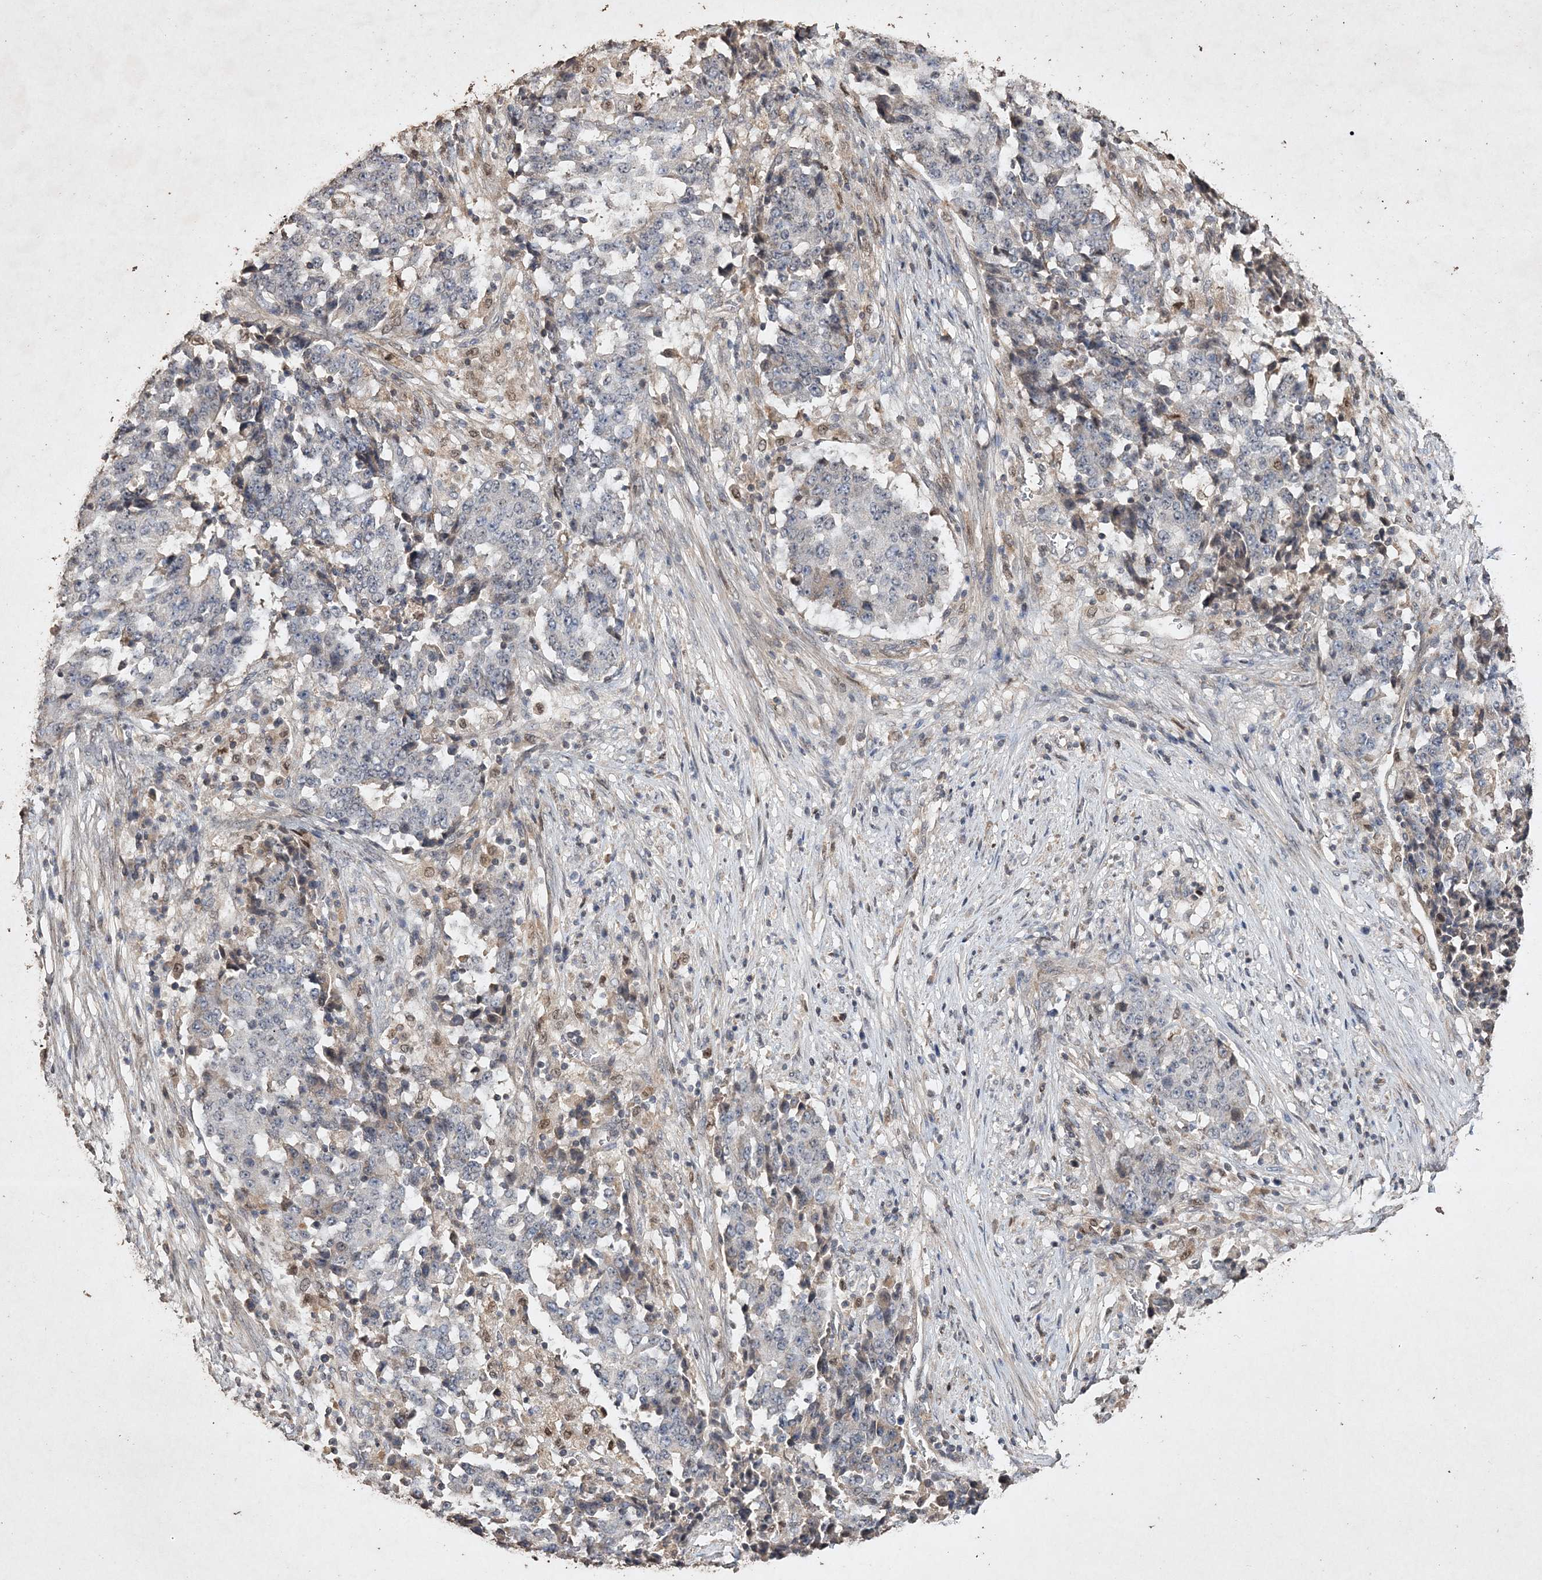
{"staining": {"intensity": "negative", "quantity": "none", "location": "none"}, "tissue": "stomach cancer", "cell_type": "Tumor cells", "image_type": "cancer", "snomed": [{"axis": "morphology", "description": "Adenocarcinoma, NOS"}, {"axis": "topography", "description": "Stomach"}], "caption": "A photomicrograph of human adenocarcinoma (stomach) is negative for staining in tumor cells.", "gene": "C3orf38", "patient": {"sex": "male", "age": 59}}